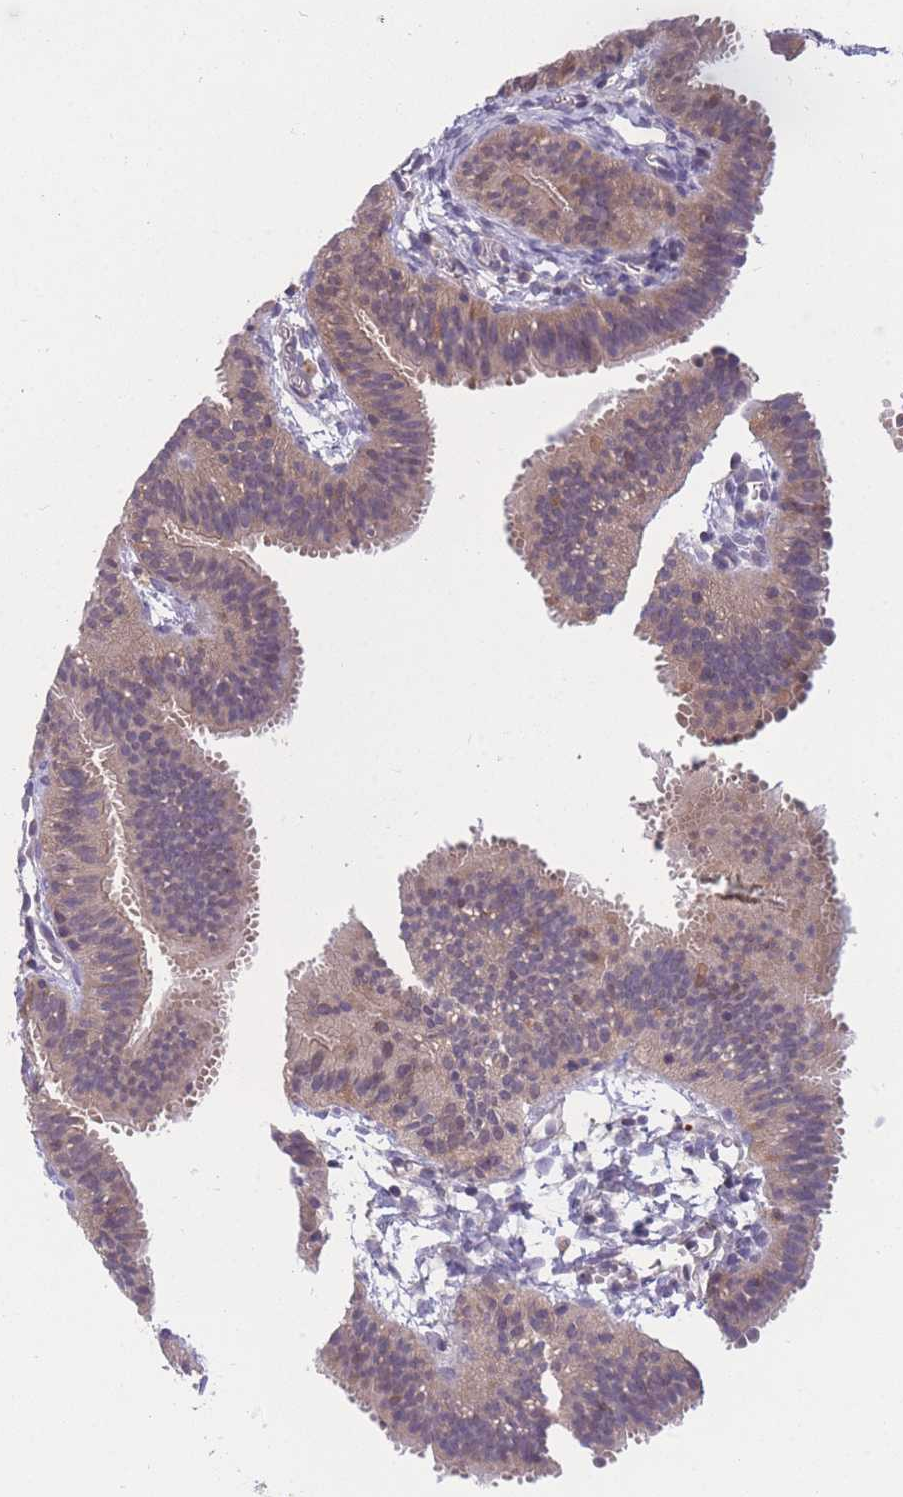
{"staining": {"intensity": "moderate", "quantity": ">75%", "location": "cytoplasmic/membranous"}, "tissue": "fallopian tube", "cell_type": "Glandular cells", "image_type": "normal", "snomed": [{"axis": "morphology", "description": "Normal tissue, NOS"}, {"axis": "topography", "description": "Fallopian tube"}], "caption": "This micrograph displays immunohistochemistry staining of unremarkable human fallopian tube, with medium moderate cytoplasmic/membranous staining in approximately >75% of glandular cells.", "gene": "UBE2NL", "patient": {"sex": "female", "age": 35}}